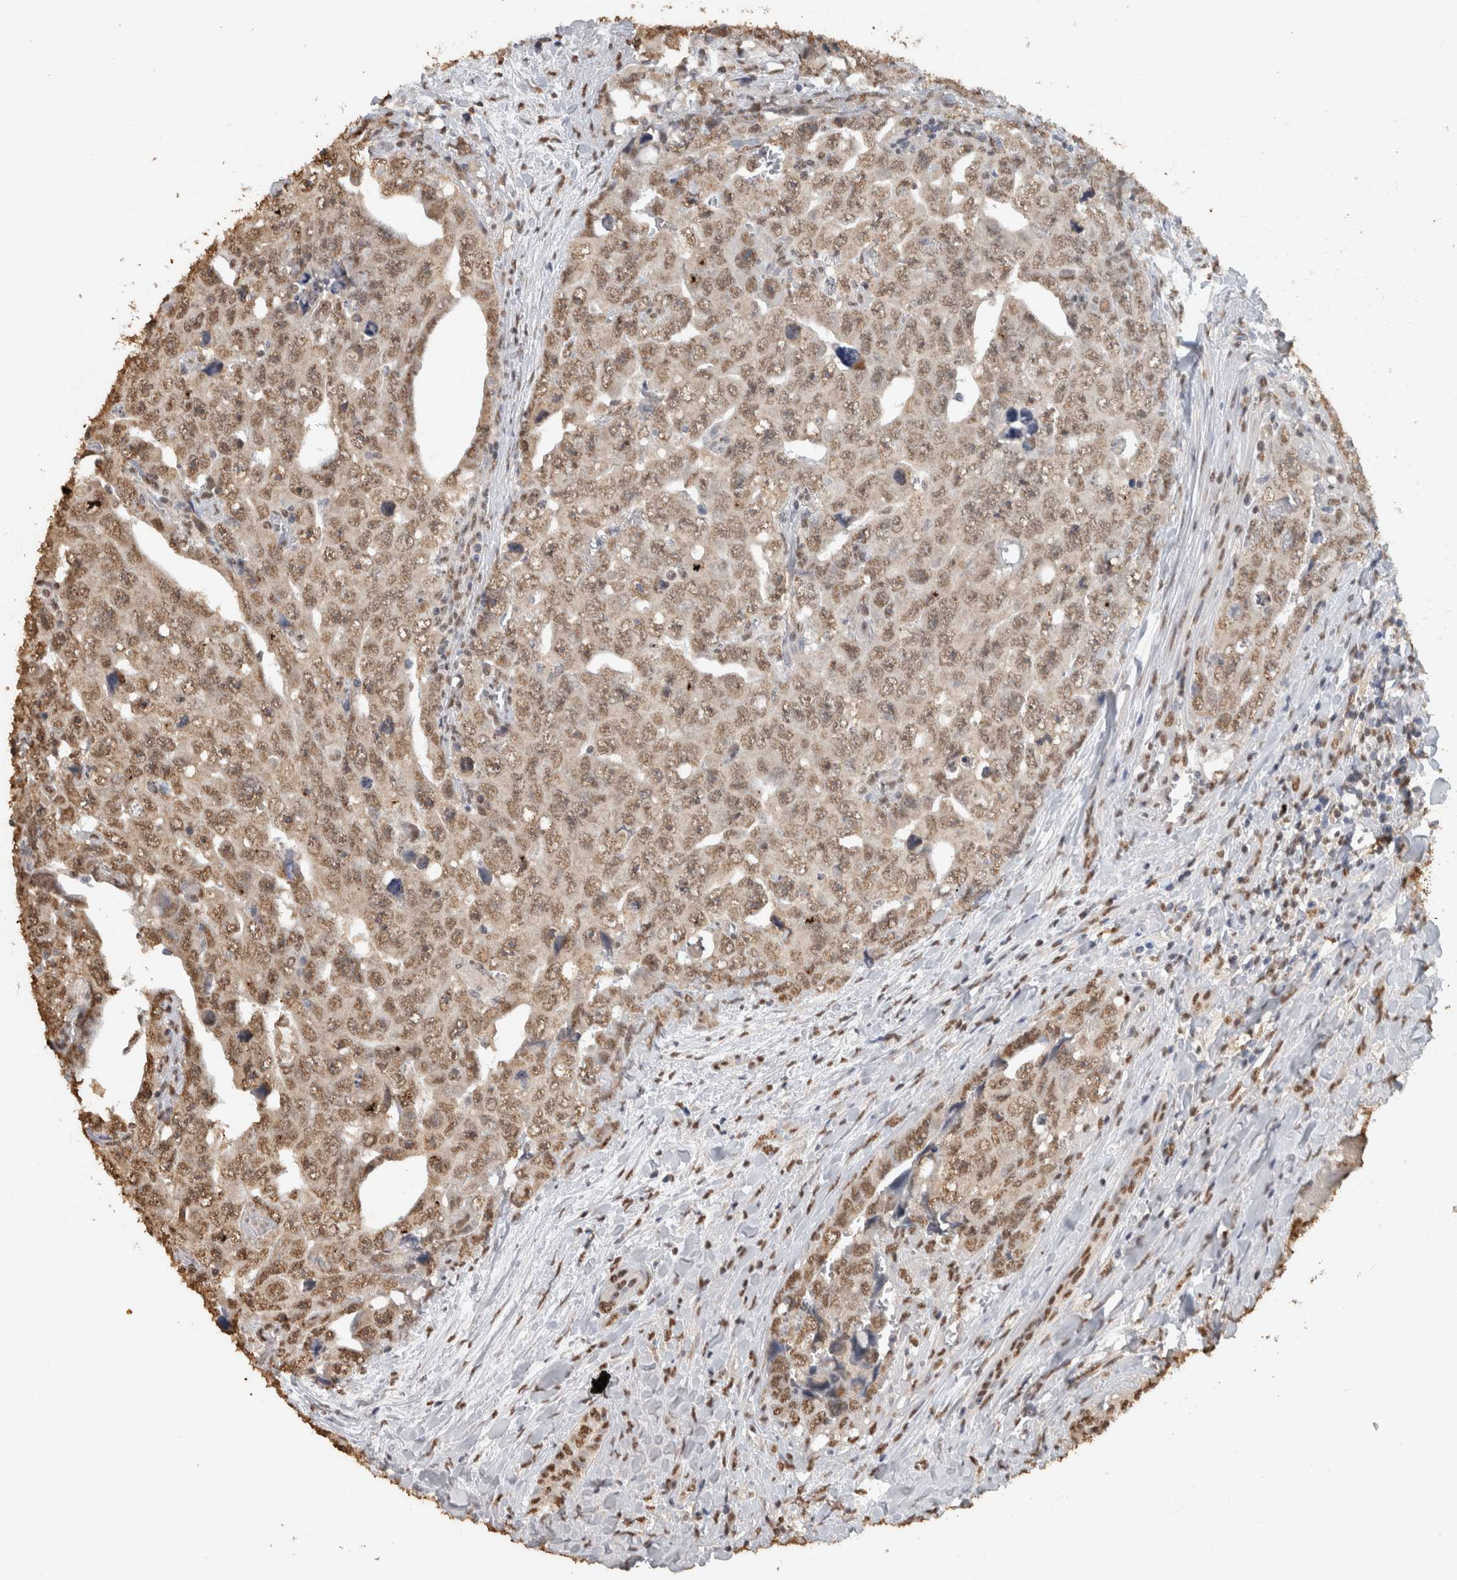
{"staining": {"intensity": "moderate", "quantity": ">75%", "location": "nuclear"}, "tissue": "testis cancer", "cell_type": "Tumor cells", "image_type": "cancer", "snomed": [{"axis": "morphology", "description": "Carcinoma, Embryonal, NOS"}, {"axis": "topography", "description": "Testis"}], "caption": "A high-resolution micrograph shows immunohistochemistry staining of testis cancer (embryonal carcinoma), which shows moderate nuclear staining in about >75% of tumor cells.", "gene": "HAND2", "patient": {"sex": "male", "age": 28}}